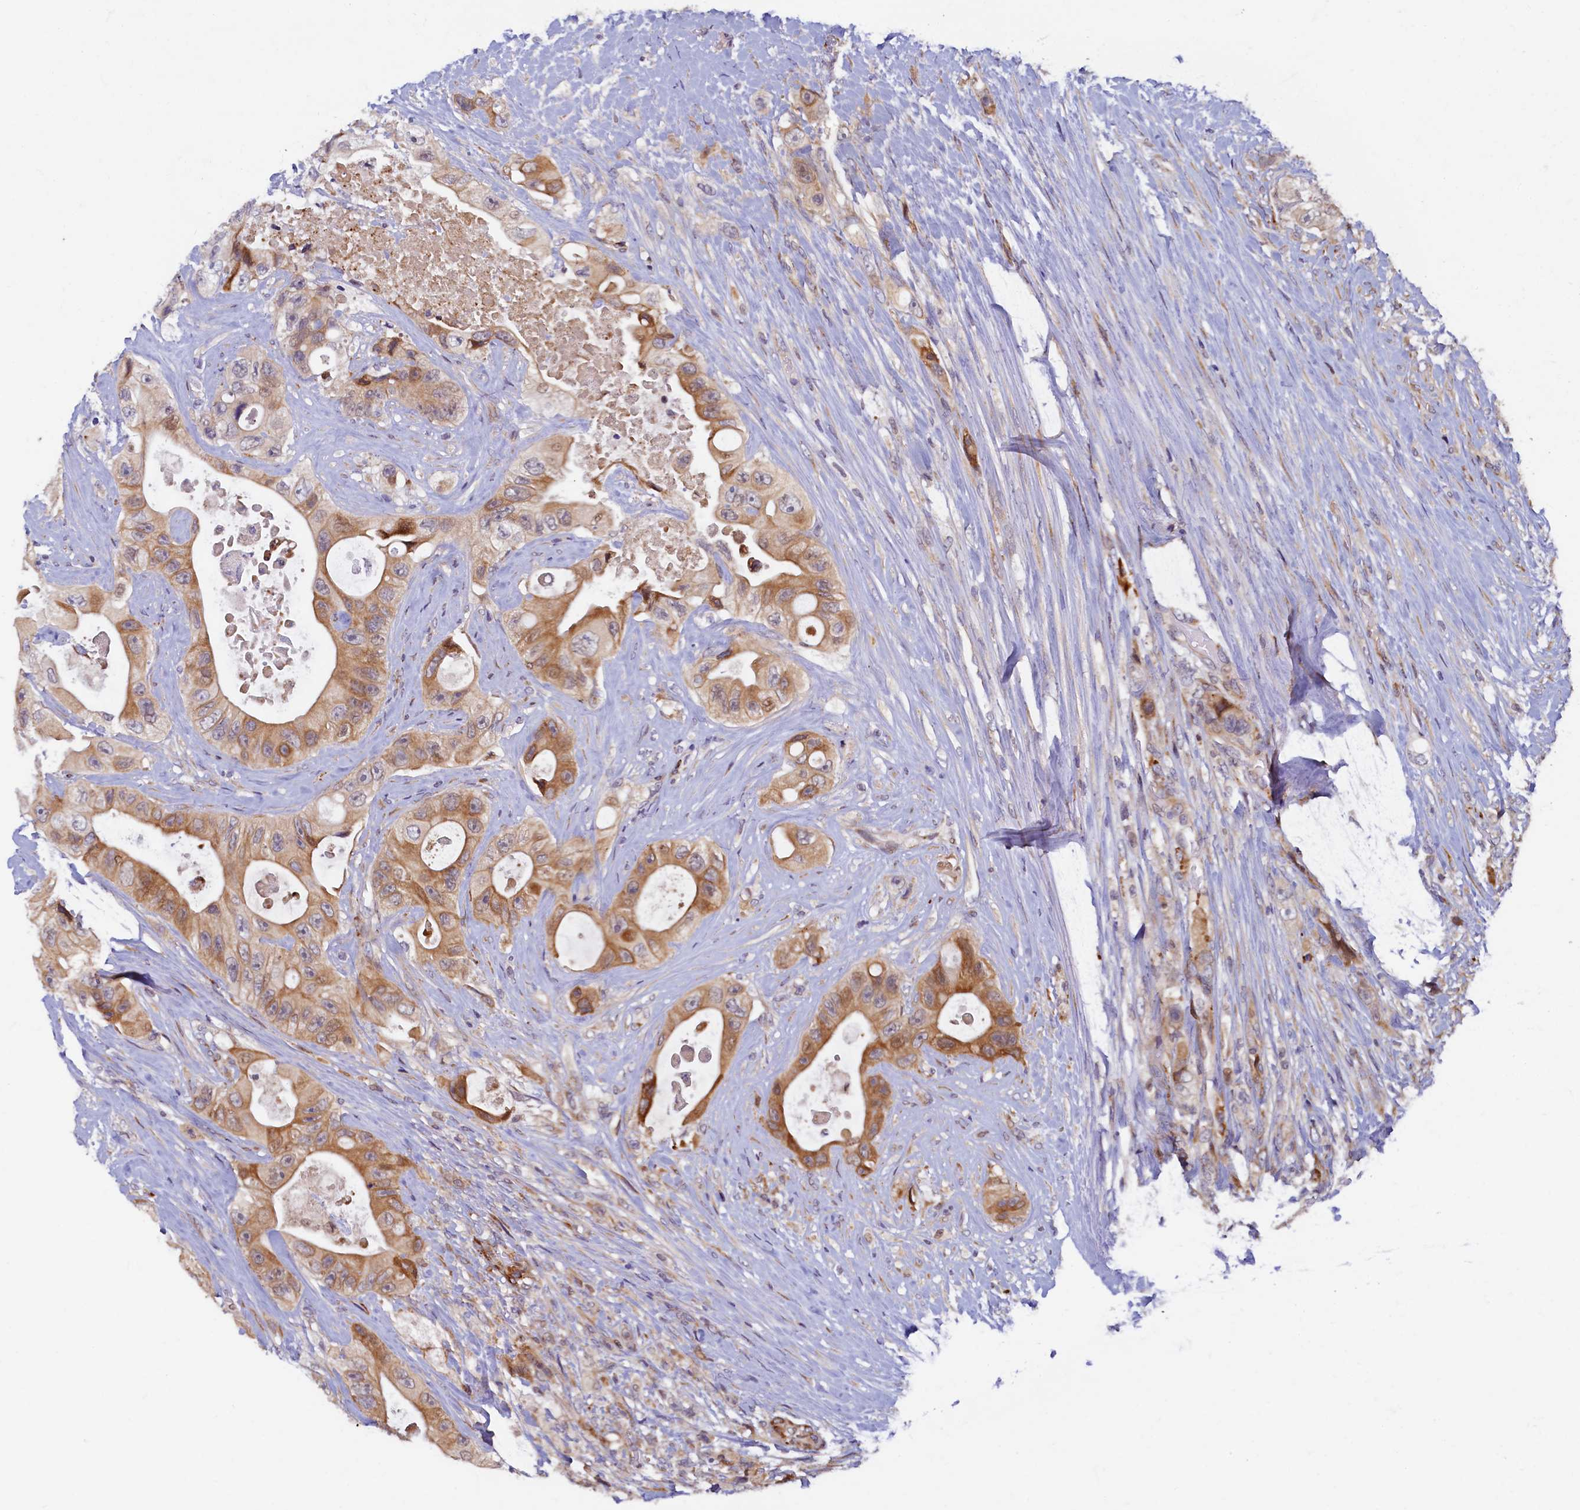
{"staining": {"intensity": "moderate", "quantity": "25%-75%", "location": "cytoplasmic/membranous"}, "tissue": "colorectal cancer", "cell_type": "Tumor cells", "image_type": "cancer", "snomed": [{"axis": "morphology", "description": "Adenocarcinoma, NOS"}, {"axis": "topography", "description": "Colon"}], "caption": "About 25%-75% of tumor cells in adenocarcinoma (colorectal) display moderate cytoplasmic/membranous protein expression as visualized by brown immunohistochemical staining.", "gene": "SLC16A14", "patient": {"sex": "female", "age": 46}}